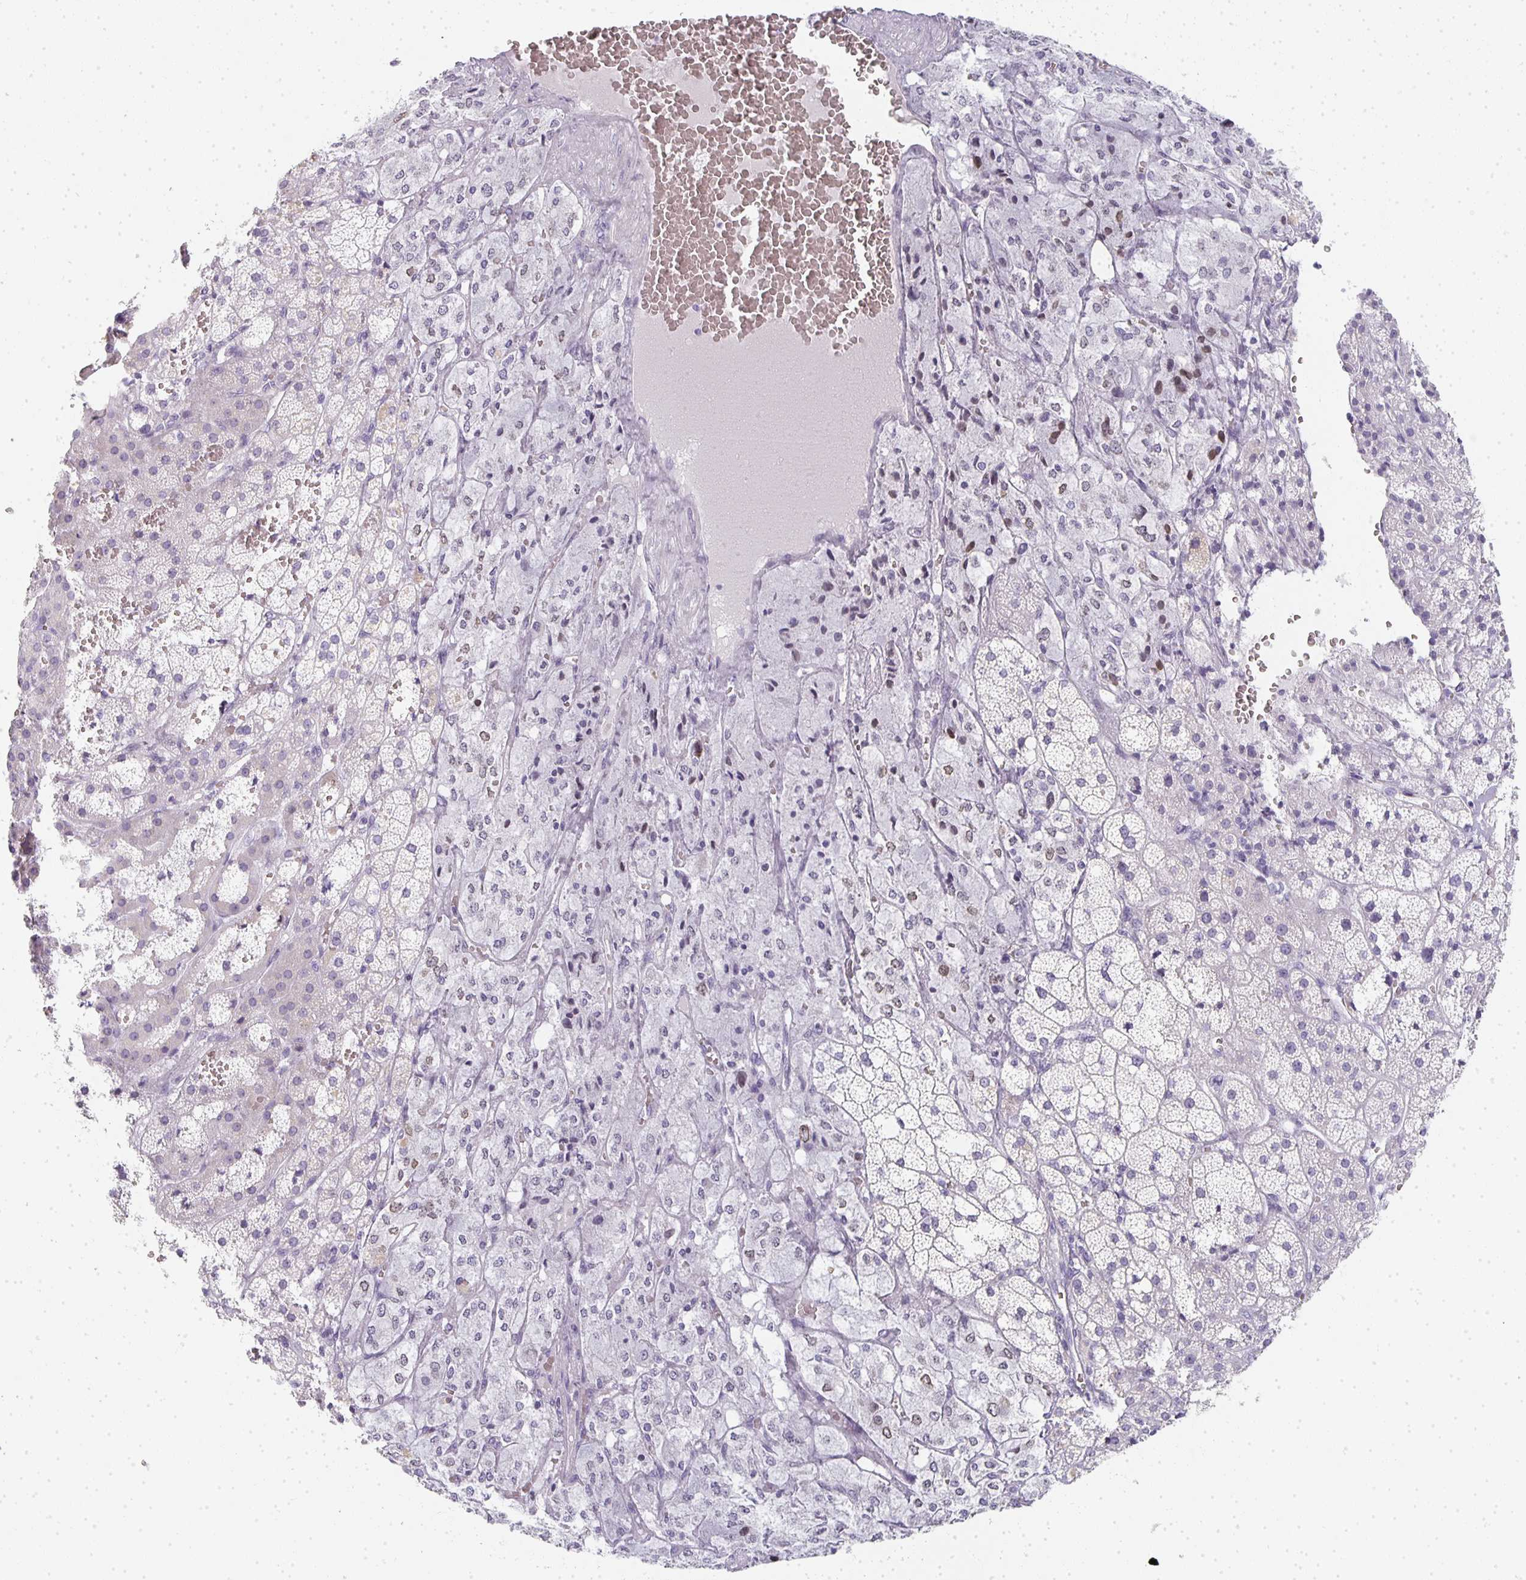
{"staining": {"intensity": "negative", "quantity": "none", "location": "none"}, "tissue": "adrenal gland", "cell_type": "Glandular cells", "image_type": "normal", "snomed": [{"axis": "morphology", "description": "Normal tissue, NOS"}, {"axis": "topography", "description": "Adrenal gland"}], "caption": "Immunohistochemical staining of unremarkable human adrenal gland exhibits no significant positivity in glandular cells.", "gene": "TPSD1", "patient": {"sex": "male", "age": 53}}